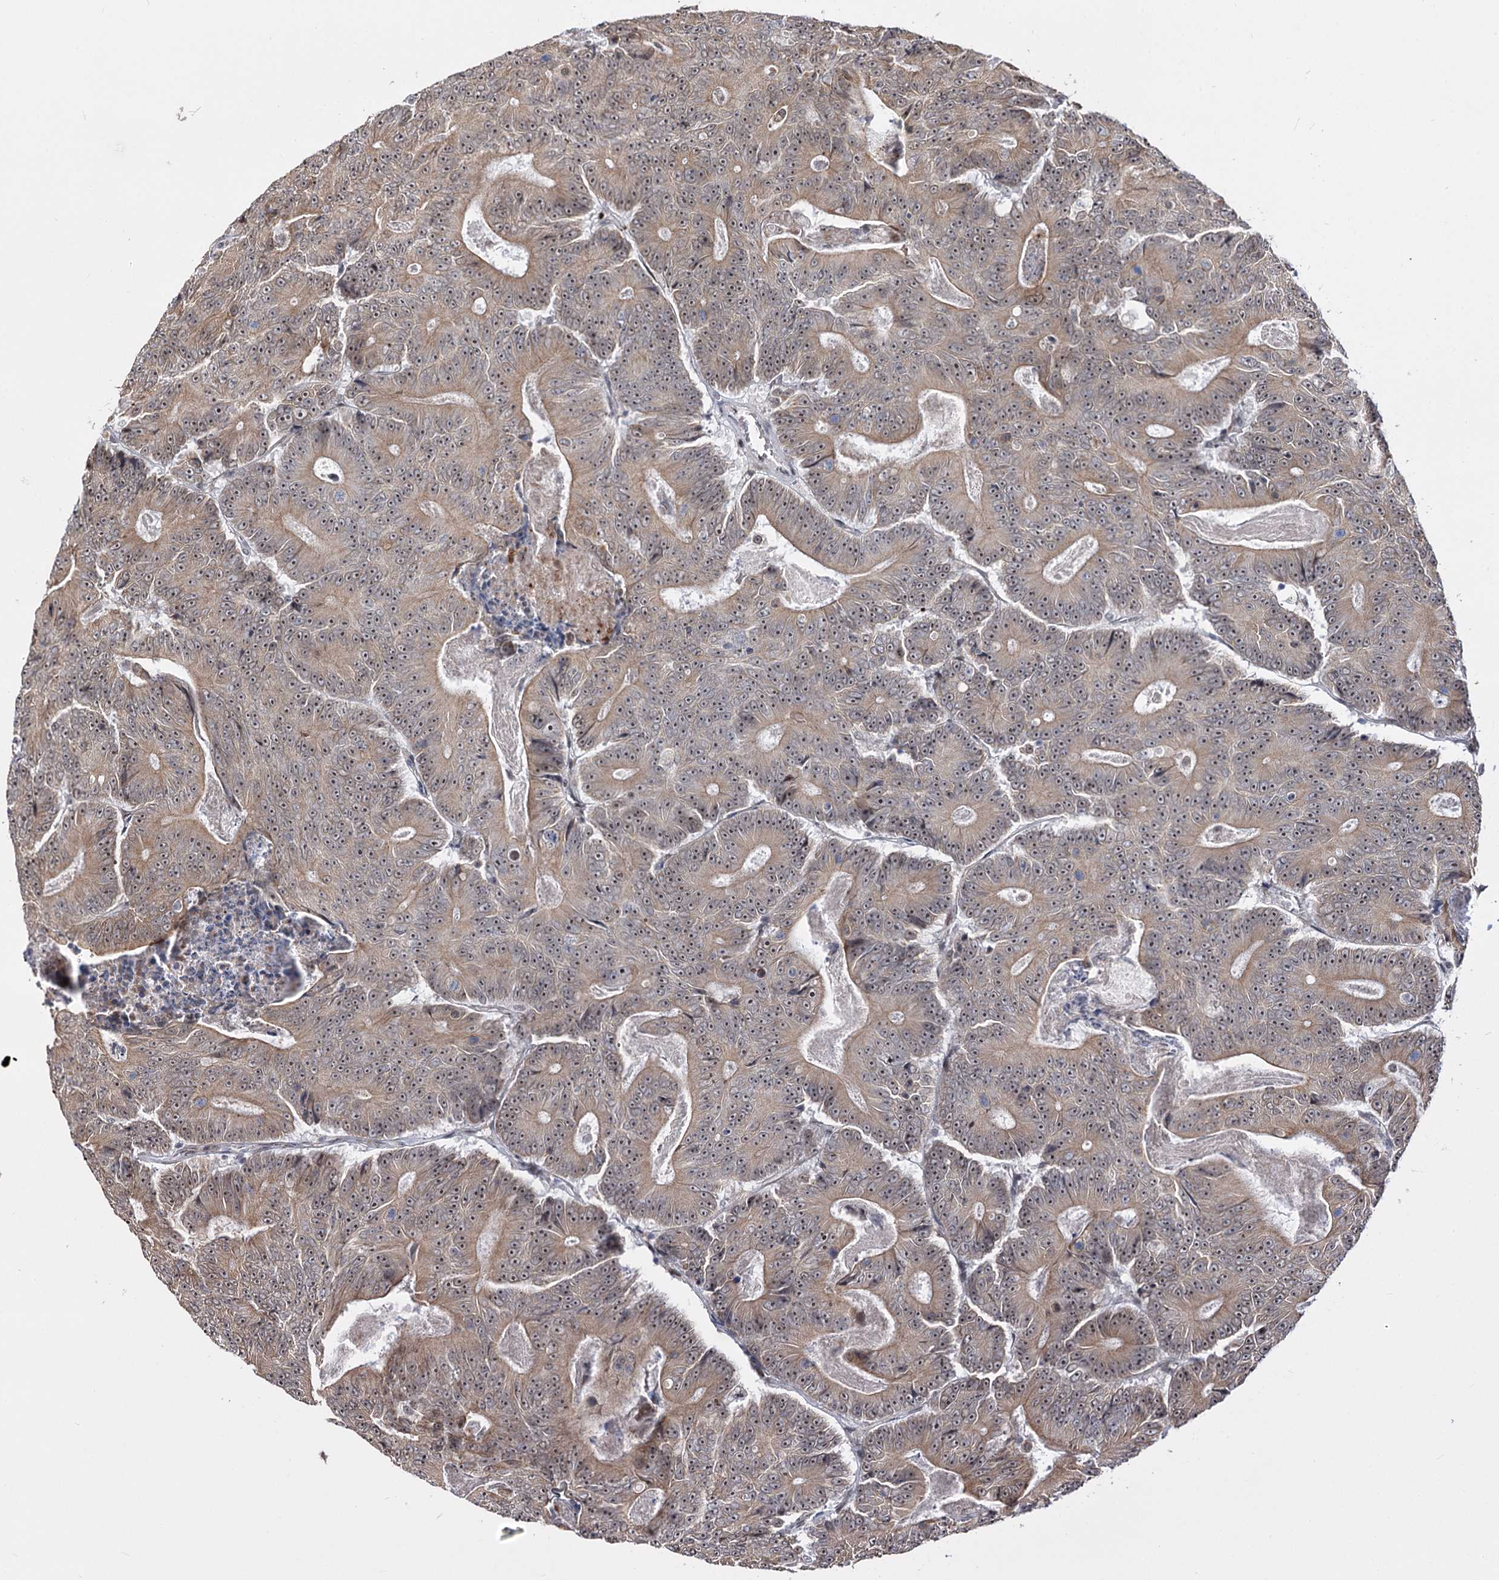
{"staining": {"intensity": "moderate", "quantity": ">75%", "location": "cytoplasmic/membranous,nuclear"}, "tissue": "colorectal cancer", "cell_type": "Tumor cells", "image_type": "cancer", "snomed": [{"axis": "morphology", "description": "Adenocarcinoma, NOS"}, {"axis": "topography", "description": "Colon"}], "caption": "Moderate cytoplasmic/membranous and nuclear staining for a protein is present in approximately >75% of tumor cells of adenocarcinoma (colorectal) using IHC.", "gene": "STOX1", "patient": {"sex": "male", "age": 83}}